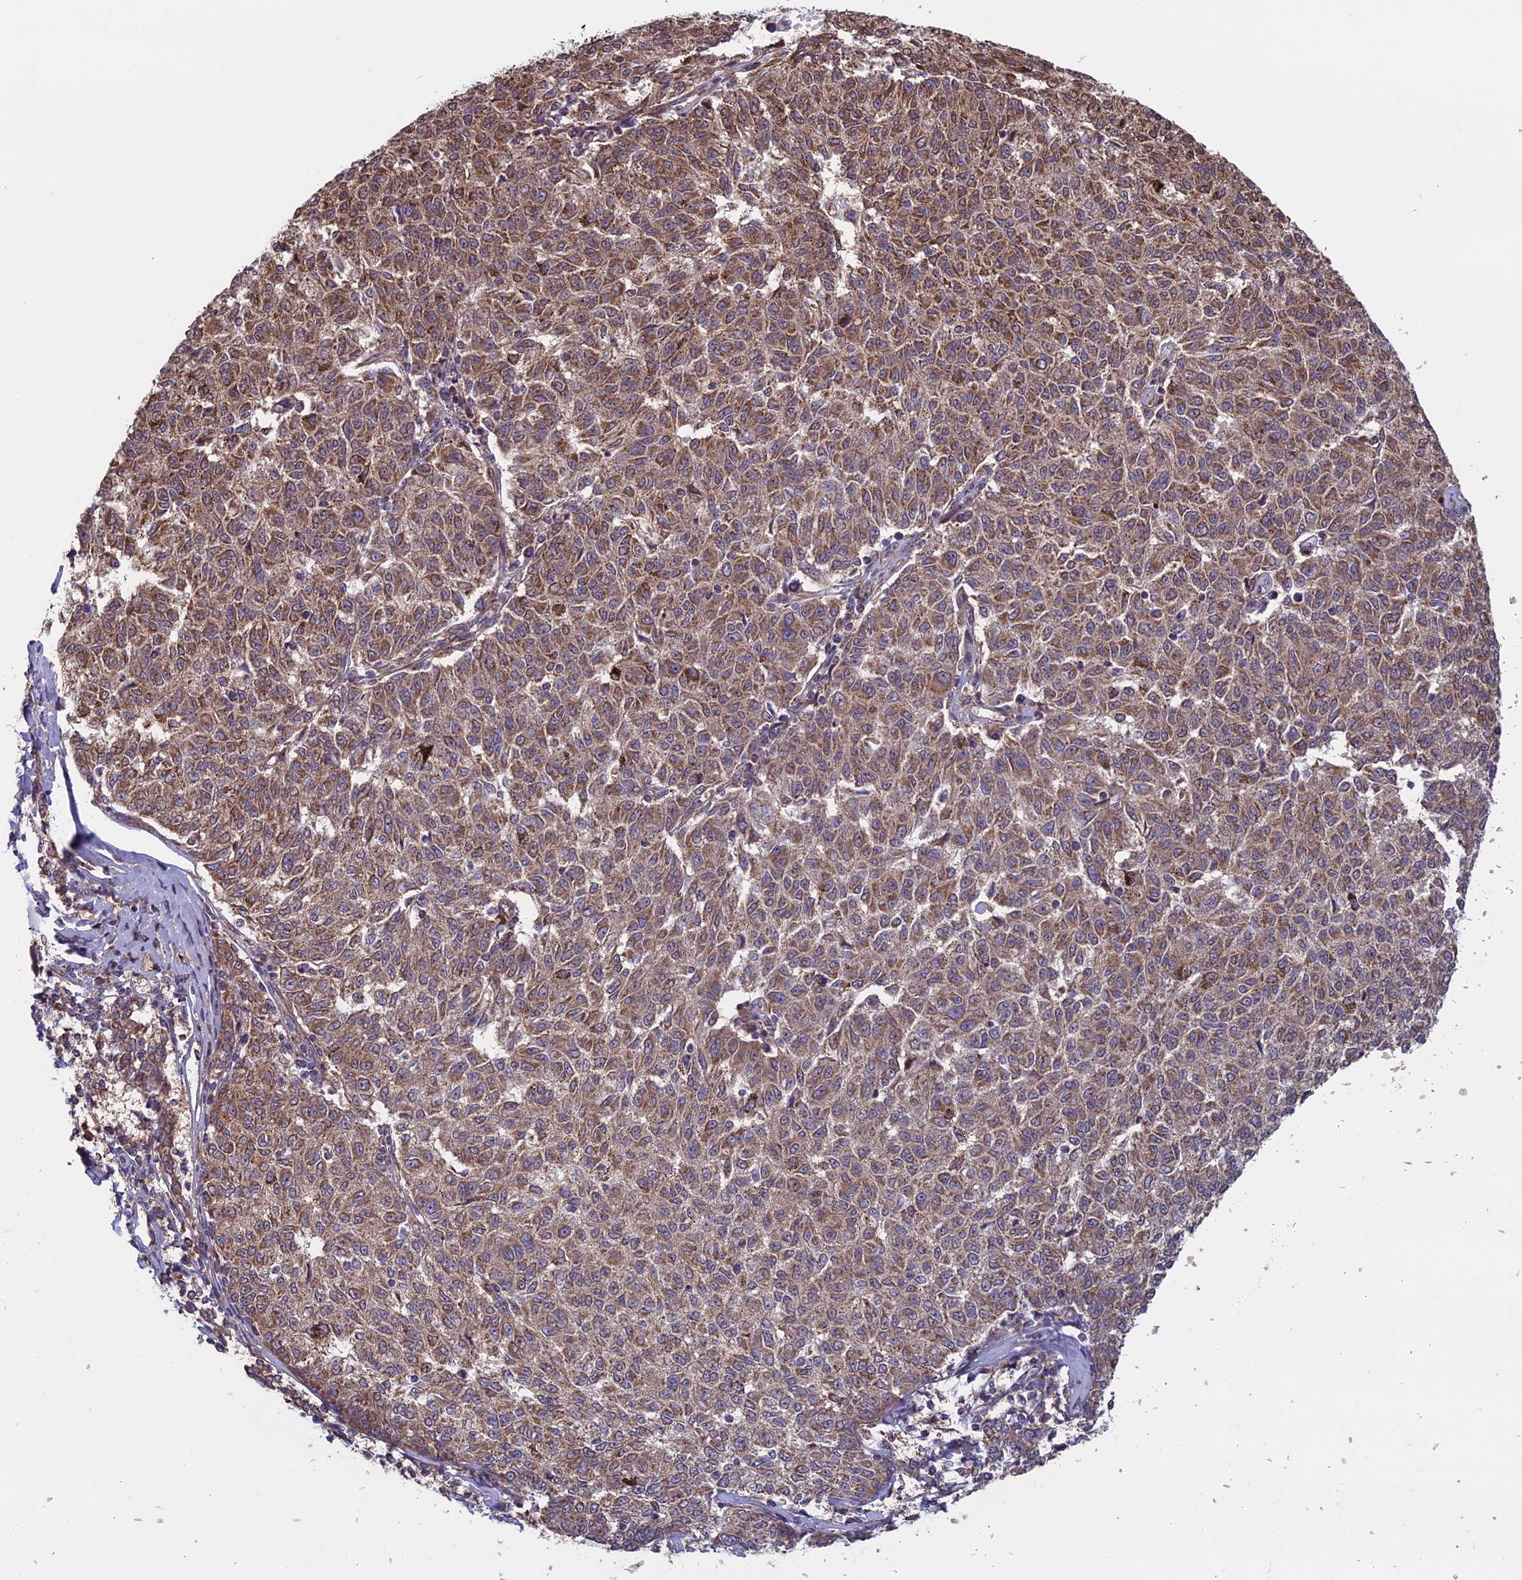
{"staining": {"intensity": "moderate", "quantity": ">75%", "location": "cytoplasmic/membranous"}, "tissue": "melanoma", "cell_type": "Tumor cells", "image_type": "cancer", "snomed": [{"axis": "morphology", "description": "Malignant melanoma, NOS"}, {"axis": "topography", "description": "Skin"}], "caption": "Protein expression analysis of human malignant melanoma reveals moderate cytoplasmic/membranous expression in approximately >75% of tumor cells.", "gene": "CCDC8", "patient": {"sex": "female", "age": 72}}